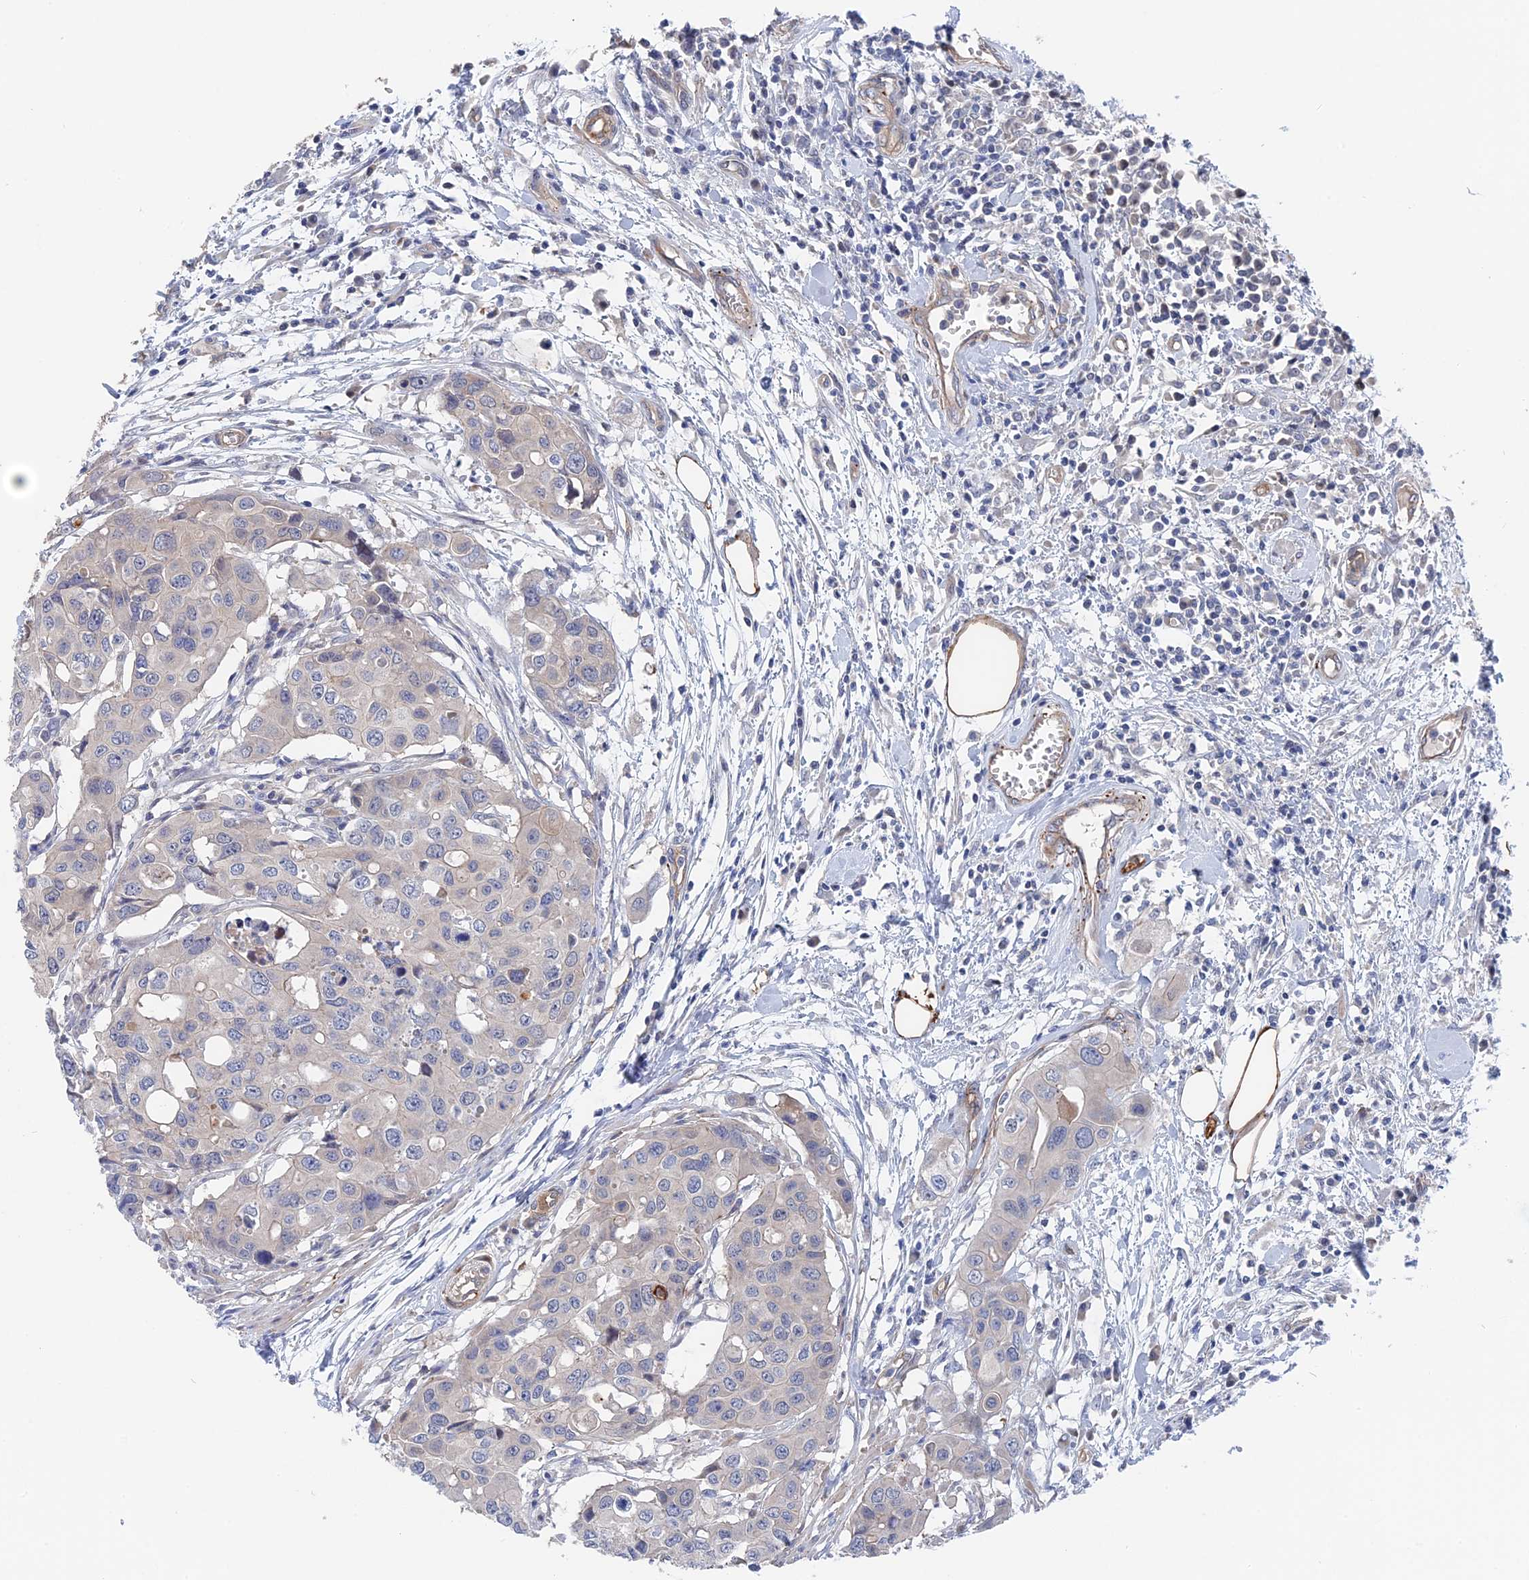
{"staining": {"intensity": "negative", "quantity": "none", "location": "none"}, "tissue": "colorectal cancer", "cell_type": "Tumor cells", "image_type": "cancer", "snomed": [{"axis": "morphology", "description": "Adenocarcinoma, NOS"}, {"axis": "topography", "description": "Colon"}], "caption": "Immunohistochemistry image of neoplastic tissue: colorectal adenocarcinoma stained with DAB shows no significant protein staining in tumor cells.", "gene": "MTHFSD", "patient": {"sex": "male", "age": 77}}